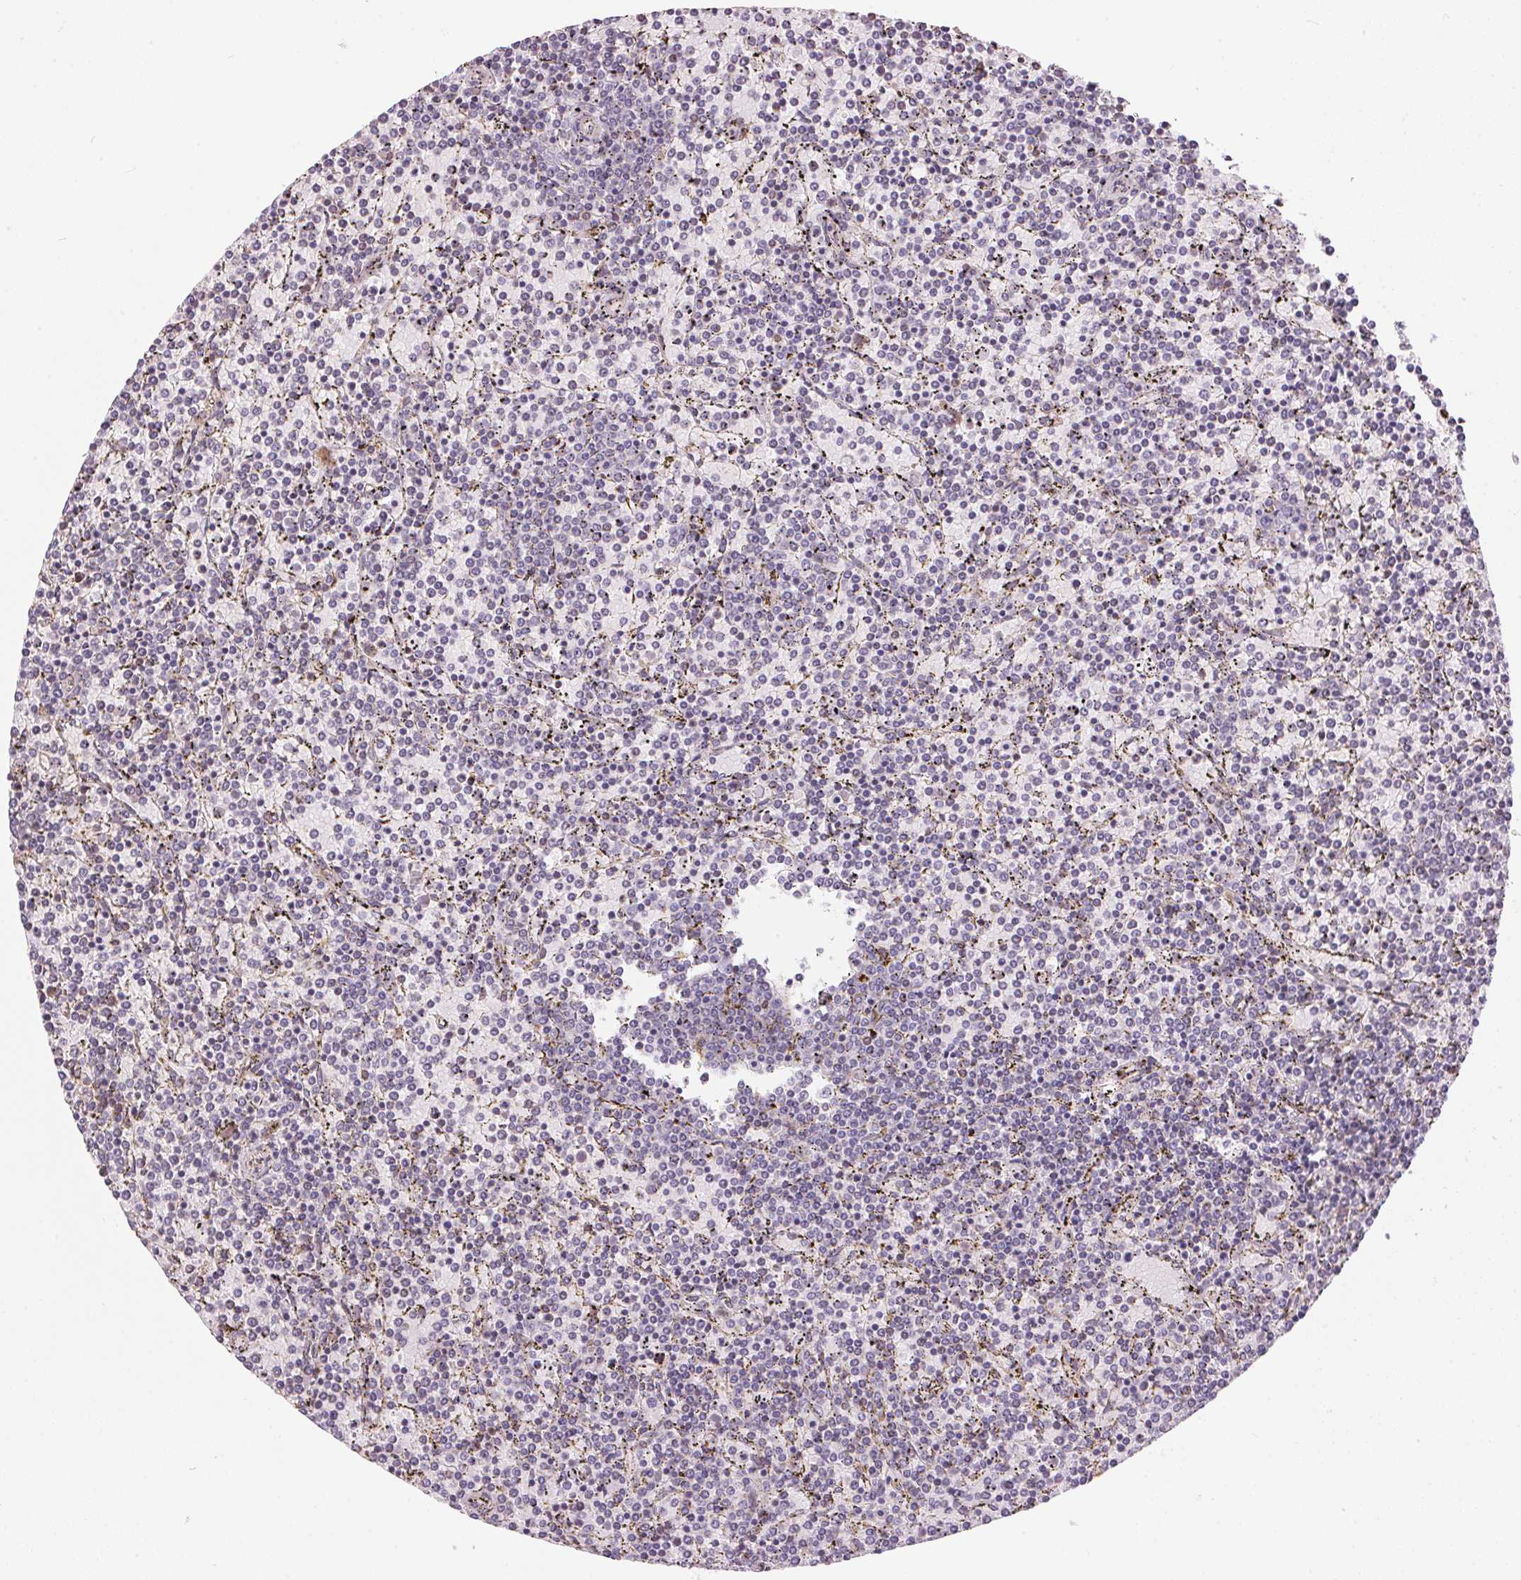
{"staining": {"intensity": "negative", "quantity": "none", "location": "none"}, "tissue": "lymphoma", "cell_type": "Tumor cells", "image_type": "cancer", "snomed": [{"axis": "morphology", "description": "Malignant lymphoma, non-Hodgkin's type, Low grade"}, {"axis": "topography", "description": "Spleen"}], "caption": "The histopathology image reveals no significant positivity in tumor cells of lymphoma. (DAB IHC with hematoxylin counter stain).", "gene": "UNC13B", "patient": {"sex": "female", "age": 77}}